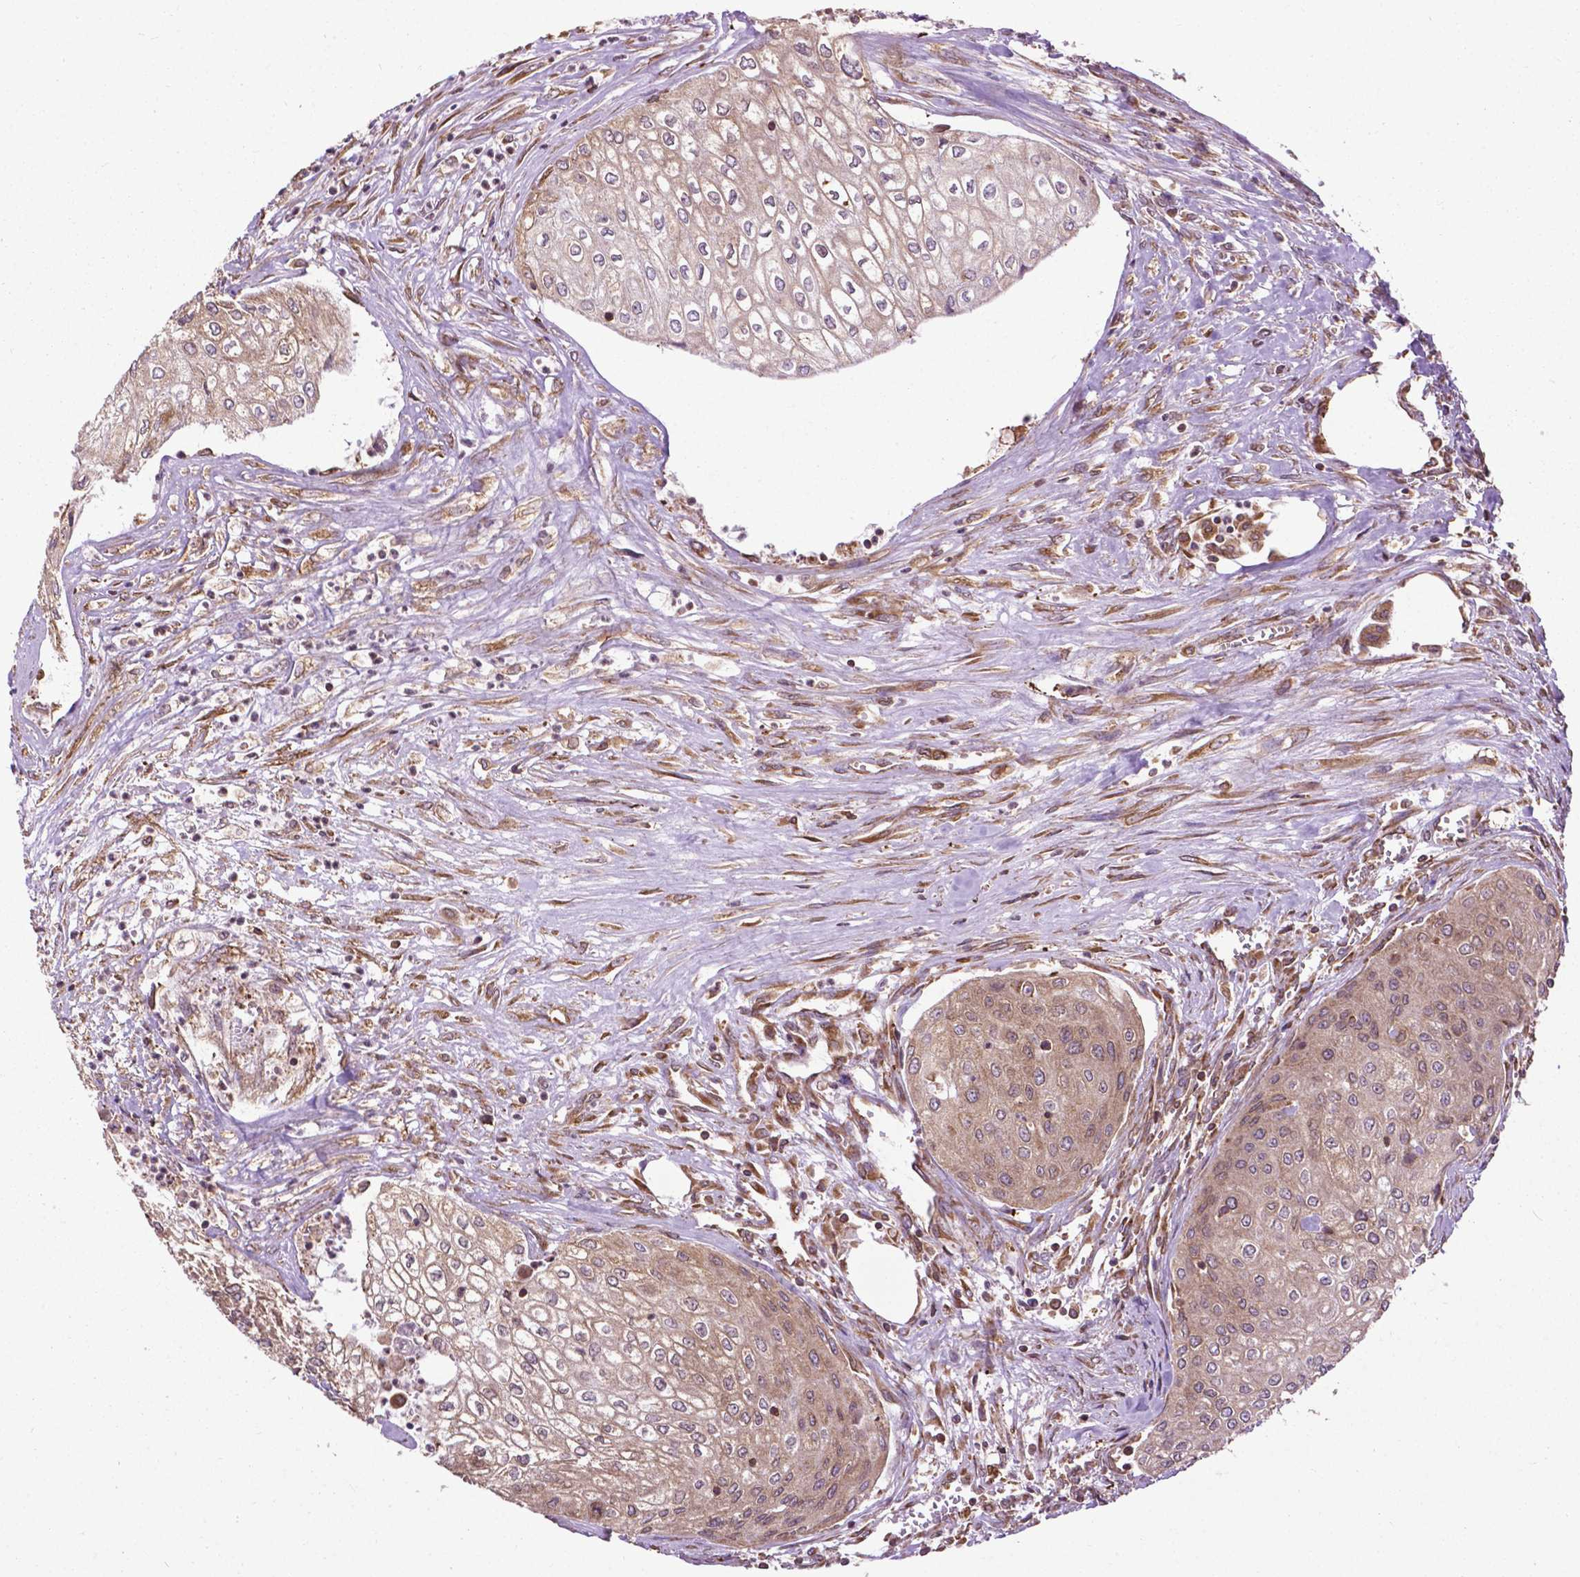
{"staining": {"intensity": "weak", "quantity": ">75%", "location": "cytoplasmic/membranous"}, "tissue": "urothelial cancer", "cell_type": "Tumor cells", "image_type": "cancer", "snomed": [{"axis": "morphology", "description": "Urothelial carcinoma, High grade"}, {"axis": "topography", "description": "Urinary bladder"}], "caption": "A histopathology image of urothelial cancer stained for a protein reveals weak cytoplasmic/membranous brown staining in tumor cells.", "gene": "GANAB", "patient": {"sex": "male", "age": 62}}